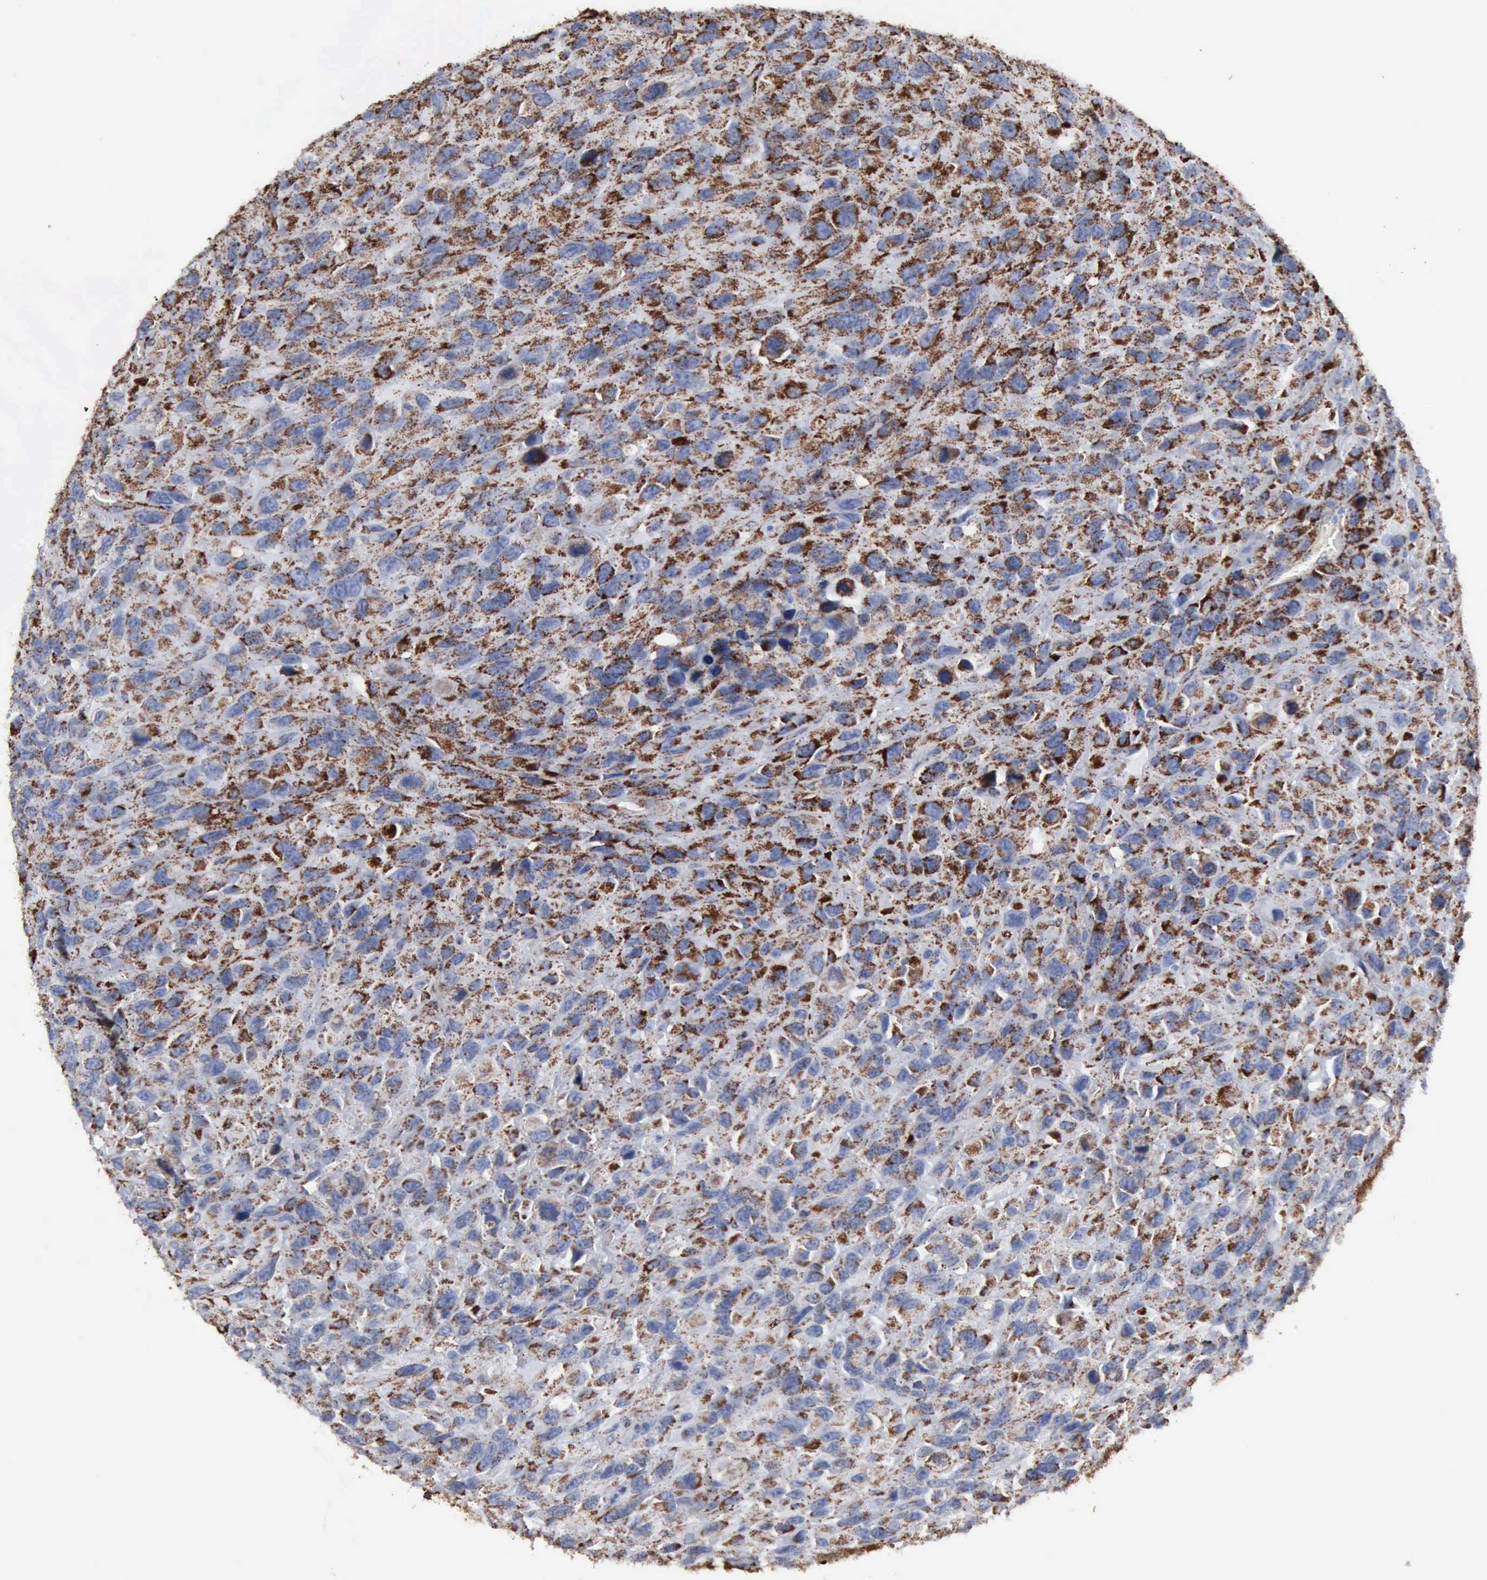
{"staining": {"intensity": "strong", "quantity": ">75%", "location": "cytoplasmic/membranous"}, "tissue": "renal cancer", "cell_type": "Tumor cells", "image_type": "cancer", "snomed": [{"axis": "morphology", "description": "Adenocarcinoma, NOS"}, {"axis": "topography", "description": "Kidney"}], "caption": "Renal adenocarcinoma stained with DAB (3,3'-diaminobenzidine) immunohistochemistry displays high levels of strong cytoplasmic/membranous staining in approximately >75% of tumor cells. Using DAB (brown) and hematoxylin (blue) stains, captured at high magnification using brightfield microscopy.", "gene": "ACO2", "patient": {"sex": "male", "age": 79}}